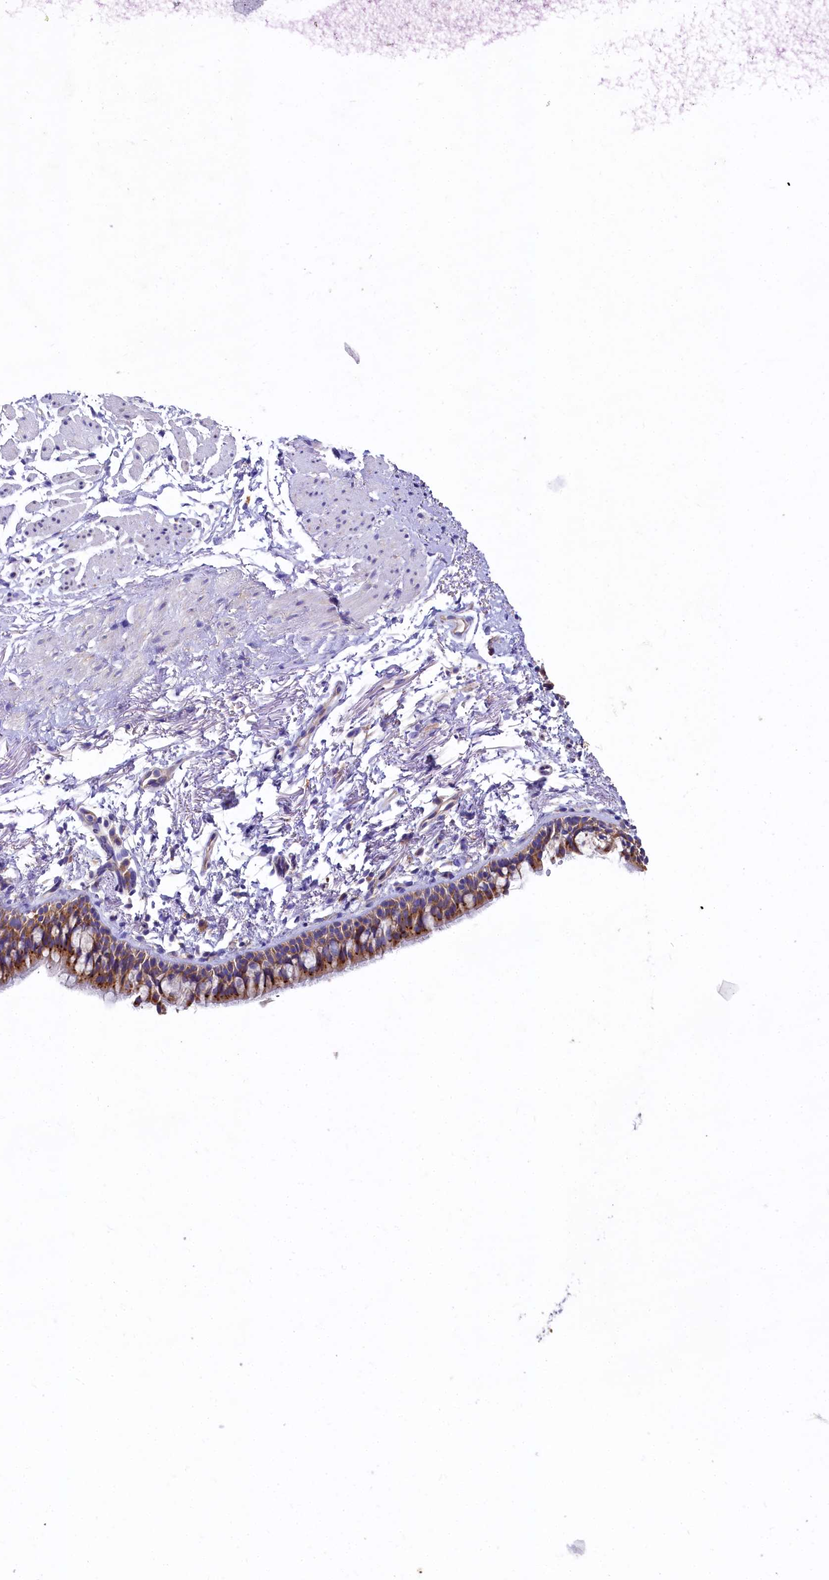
{"staining": {"intensity": "moderate", "quantity": ">75%", "location": "cytoplasmic/membranous"}, "tissue": "bronchus", "cell_type": "Respiratory epithelial cells", "image_type": "normal", "snomed": [{"axis": "morphology", "description": "Normal tissue, NOS"}, {"axis": "topography", "description": "Cartilage tissue"}, {"axis": "topography", "description": "Bronchus"}], "caption": "Immunohistochemical staining of benign bronchus reveals moderate cytoplasmic/membranous protein expression in approximately >75% of respiratory epithelial cells.", "gene": "QARS1", "patient": {"sex": "female", "age": 73}}